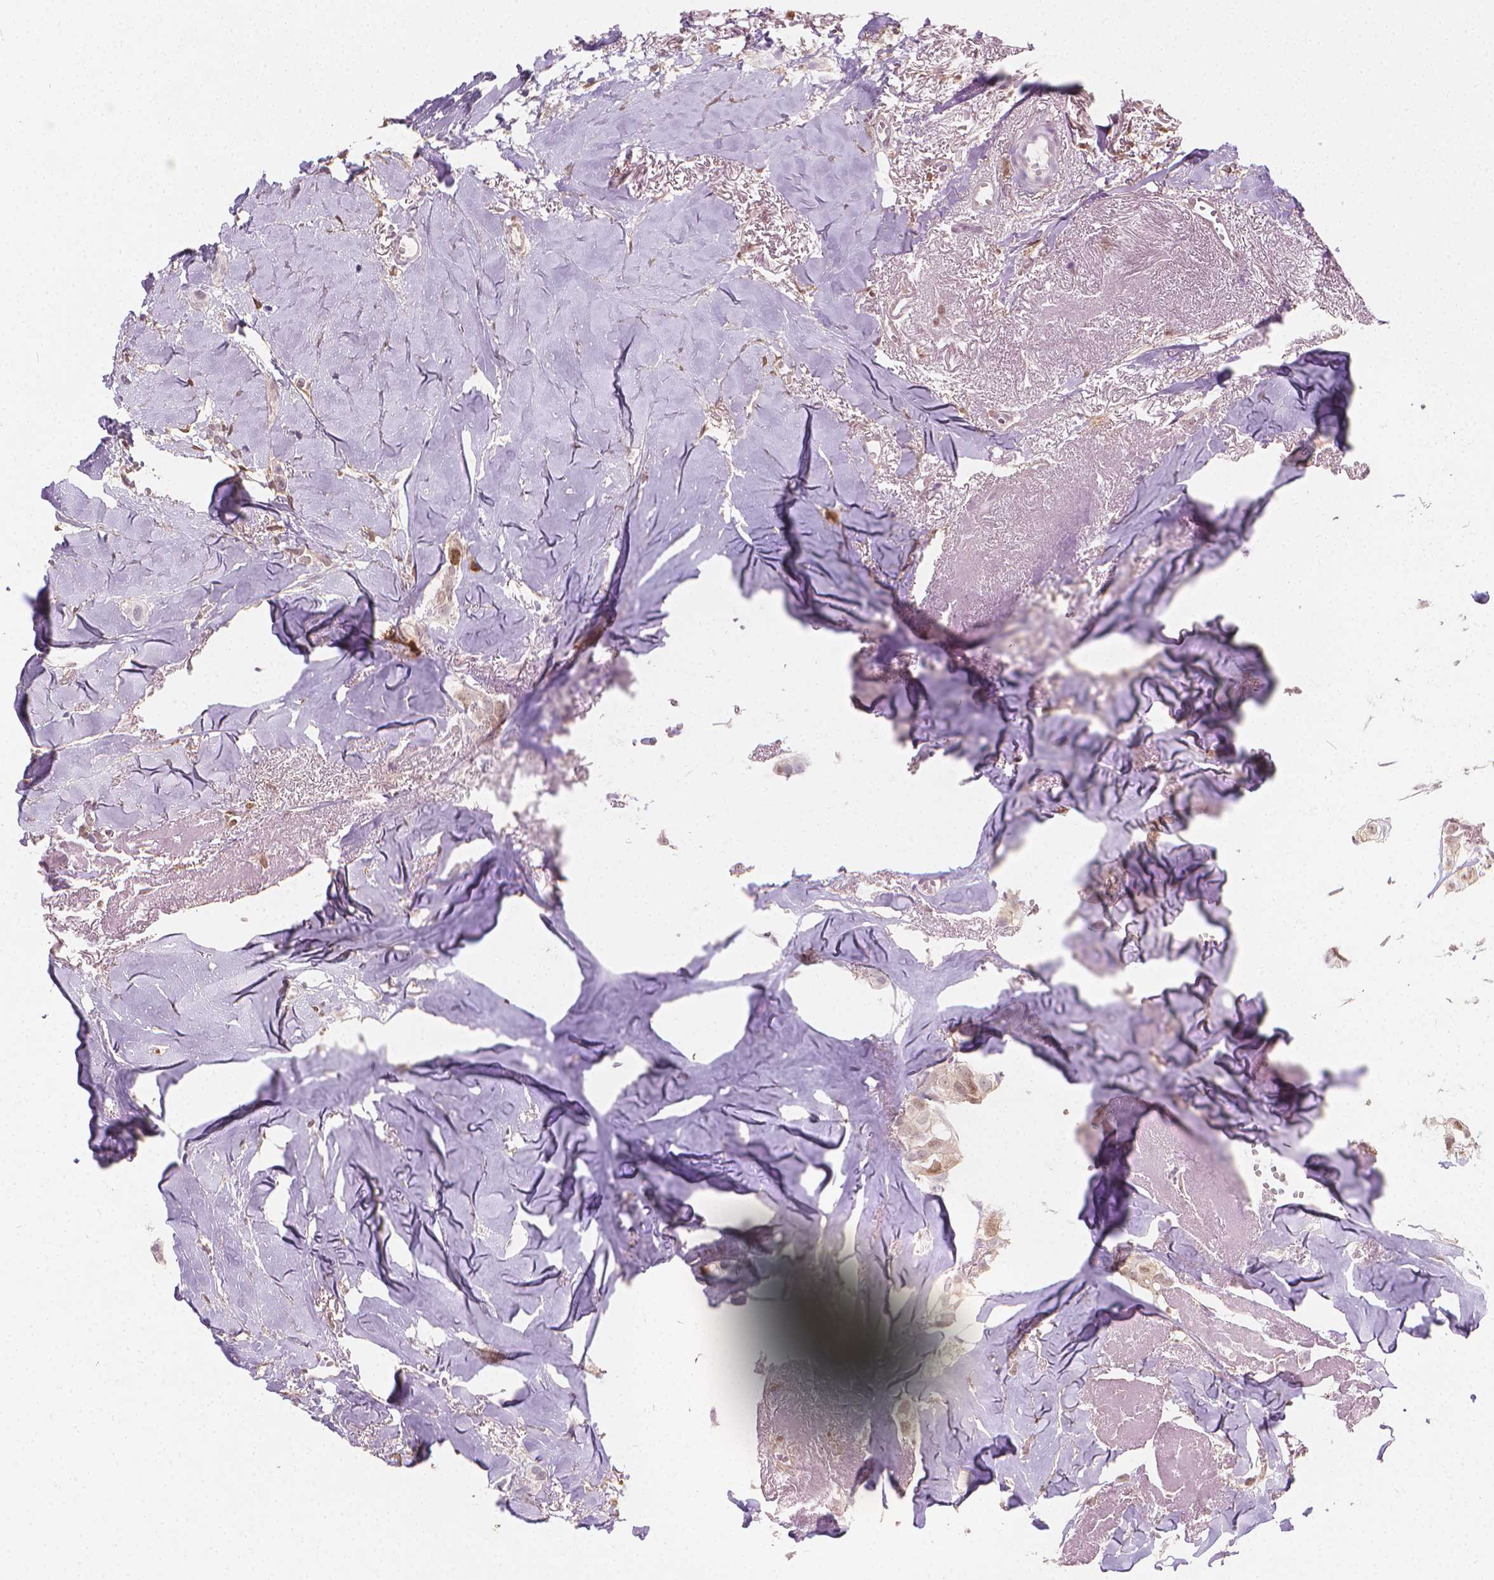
{"staining": {"intensity": "weak", "quantity": "<25%", "location": "cytoplasmic/membranous"}, "tissue": "breast cancer", "cell_type": "Tumor cells", "image_type": "cancer", "snomed": [{"axis": "morphology", "description": "Duct carcinoma"}, {"axis": "topography", "description": "Breast"}], "caption": "DAB (3,3'-diaminobenzidine) immunohistochemical staining of invasive ductal carcinoma (breast) exhibits no significant expression in tumor cells.", "gene": "TNFAIP2", "patient": {"sex": "female", "age": 85}}